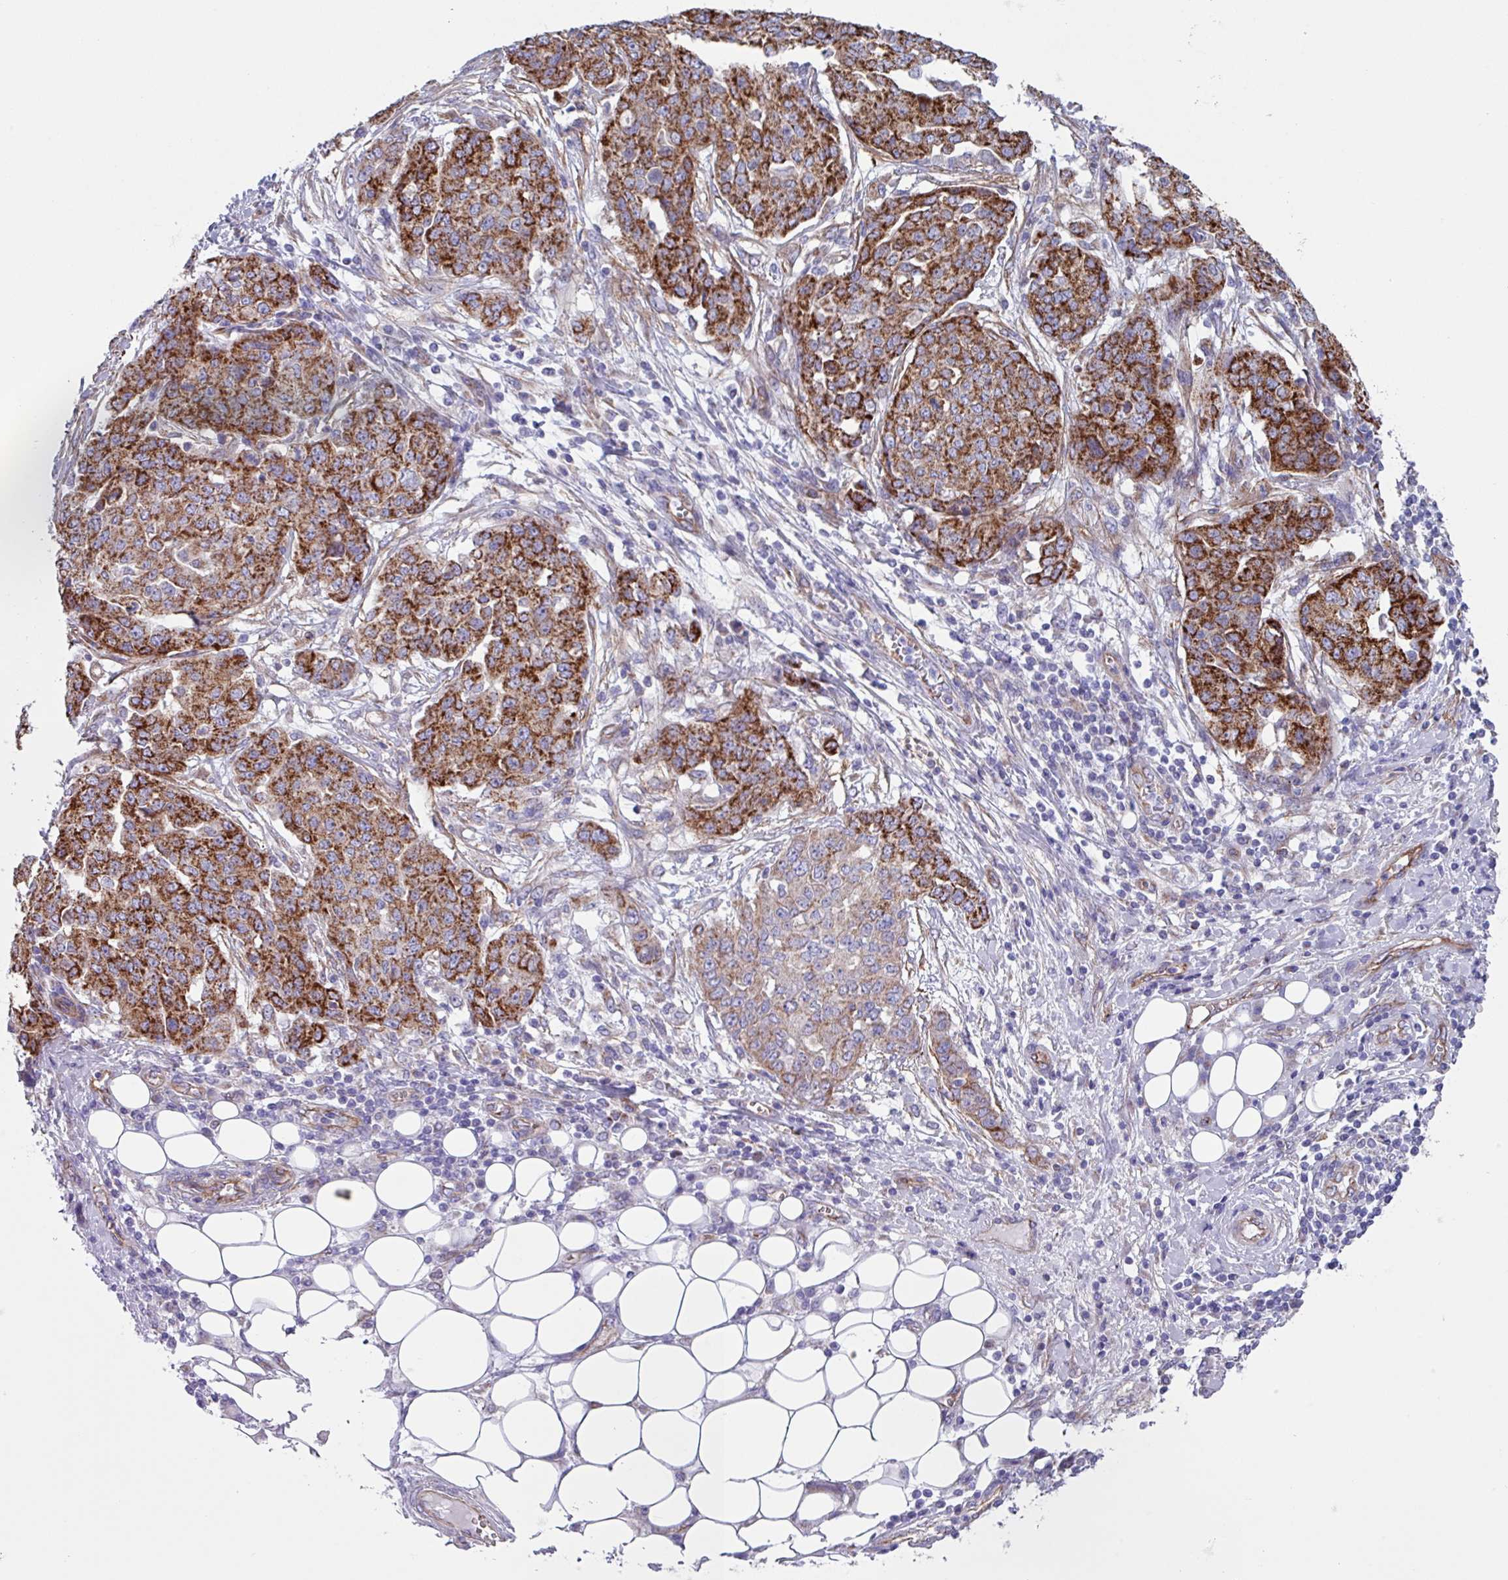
{"staining": {"intensity": "strong", "quantity": ">75%", "location": "cytoplasmic/membranous"}, "tissue": "ovarian cancer", "cell_type": "Tumor cells", "image_type": "cancer", "snomed": [{"axis": "morphology", "description": "Cystadenocarcinoma, serous, NOS"}, {"axis": "topography", "description": "Soft tissue"}, {"axis": "topography", "description": "Ovary"}], "caption": "Serous cystadenocarcinoma (ovarian) tissue exhibits strong cytoplasmic/membranous expression in approximately >75% of tumor cells, visualized by immunohistochemistry.", "gene": "OTULIN", "patient": {"sex": "female", "age": 57}}